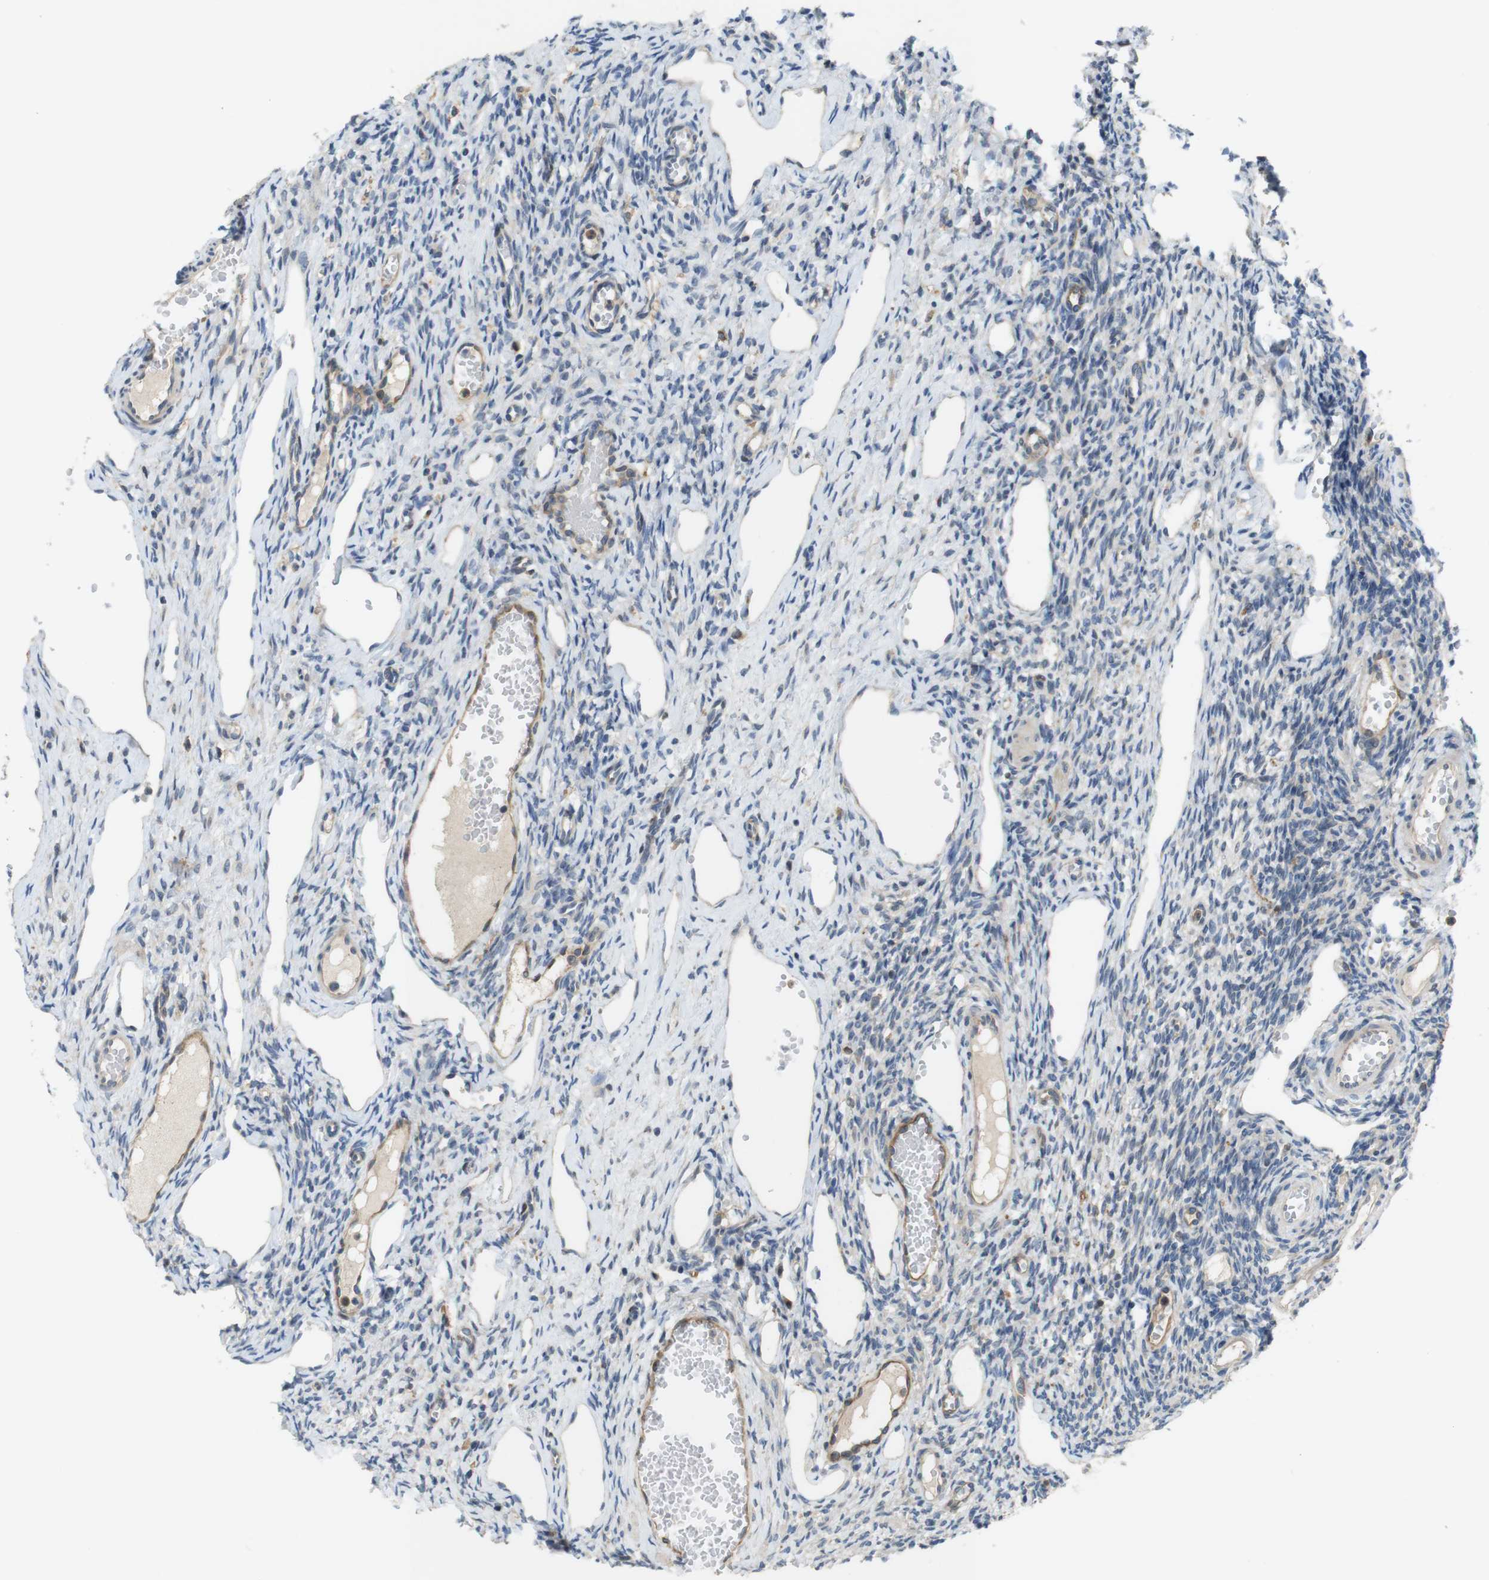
{"staining": {"intensity": "negative", "quantity": "none", "location": "none"}, "tissue": "ovary", "cell_type": "Ovarian stroma cells", "image_type": "normal", "snomed": [{"axis": "morphology", "description": "Normal tissue, NOS"}, {"axis": "topography", "description": "Ovary"}], "caption": "A high-resolution image shows immunohistochemistry (IHC) staining of unremarkable ovary, which shows no significant staining in ovarian stroma cells. (Stains: DAB immunohistochemistry (IHC) with hematoxylin counter stain, Microscopy: brightfield microscopy at high magnification).", "gene": "PCDH10", "patient": {"sex": "female", "age": 33}}